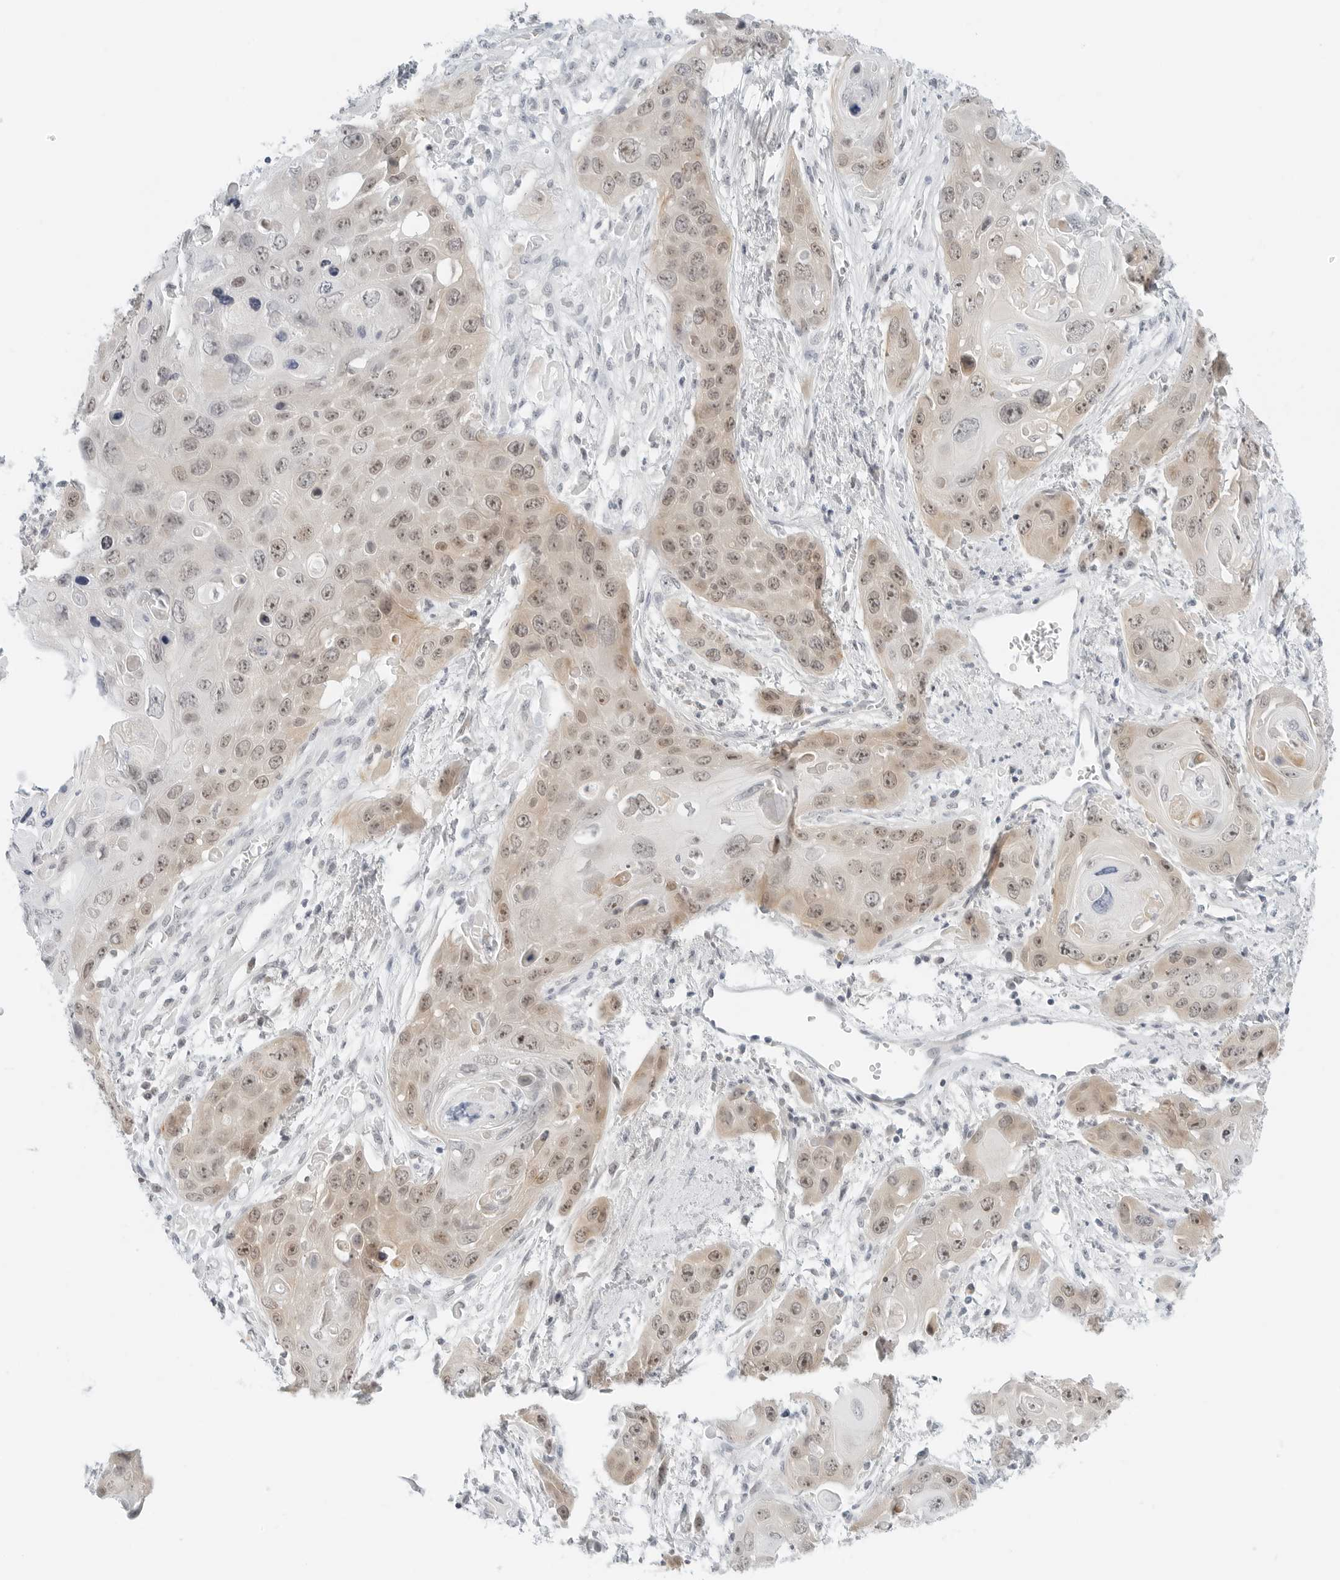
{"staining": {"intensity": "weak", "quantity": "25%-75%", "location": "nuclear"}, "tissue": "skin cancer", "cell_type": "Tumor cells", "image_type": "cancer", "snomed": [{"axis": "morphology", "description": "Squamous cell carcinoma, NOS"}, {"axis": "topography", "description": "Skin"}], "caption": "Skin squamous cell carcinoma stained with a protein marker displays weak staining in tumor cells.", "gene": "CCSAP", "patient": {"sex": "male", "age": 55}}